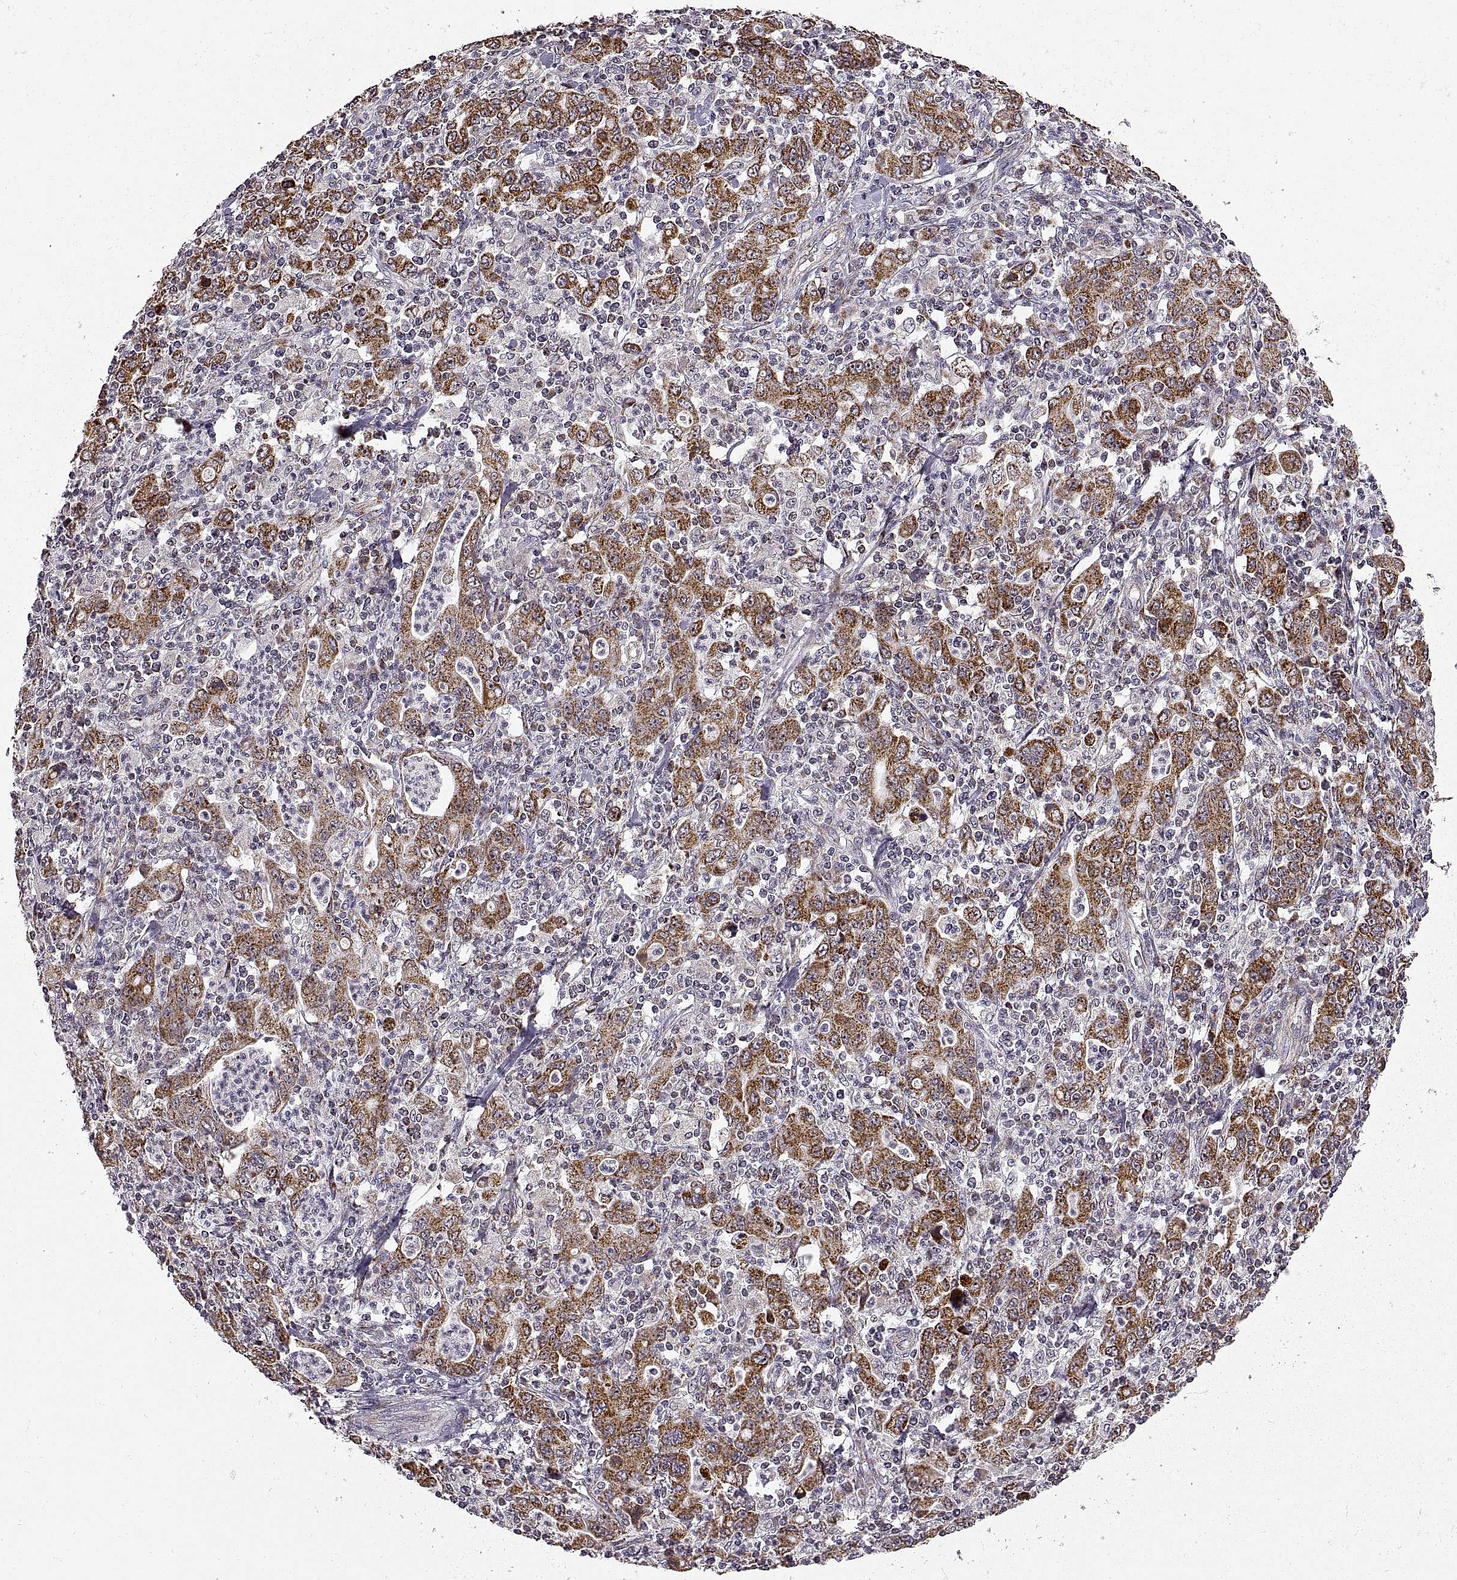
{"staining": {"intensity": "moderate", "quantity": "25%-75%", "location": "cytoplasmic/membranous"}, "tissue": "stomach cancer", "cell_type": "Tumor cells", "image_type": "cancer", "snomed": [{"axis": "morphology", "description": "Adenocarcinoma, NOS"}, {"axis": "topography", "description": "Stomach, upper"}], "caption": "High-magnification brightfield microscopy of stomach cancer (adenocarcinoma) stained with DAB (3,3'-diaminobenzidine) (brown) and counterstained with hematoxylin (blue). tumor cells exhibit moderate cytoplasmic/membranous staining is present in about25%-75% of cells.", "gene": "MANBAL", "patient": {"sex": "male", "age": 69}}